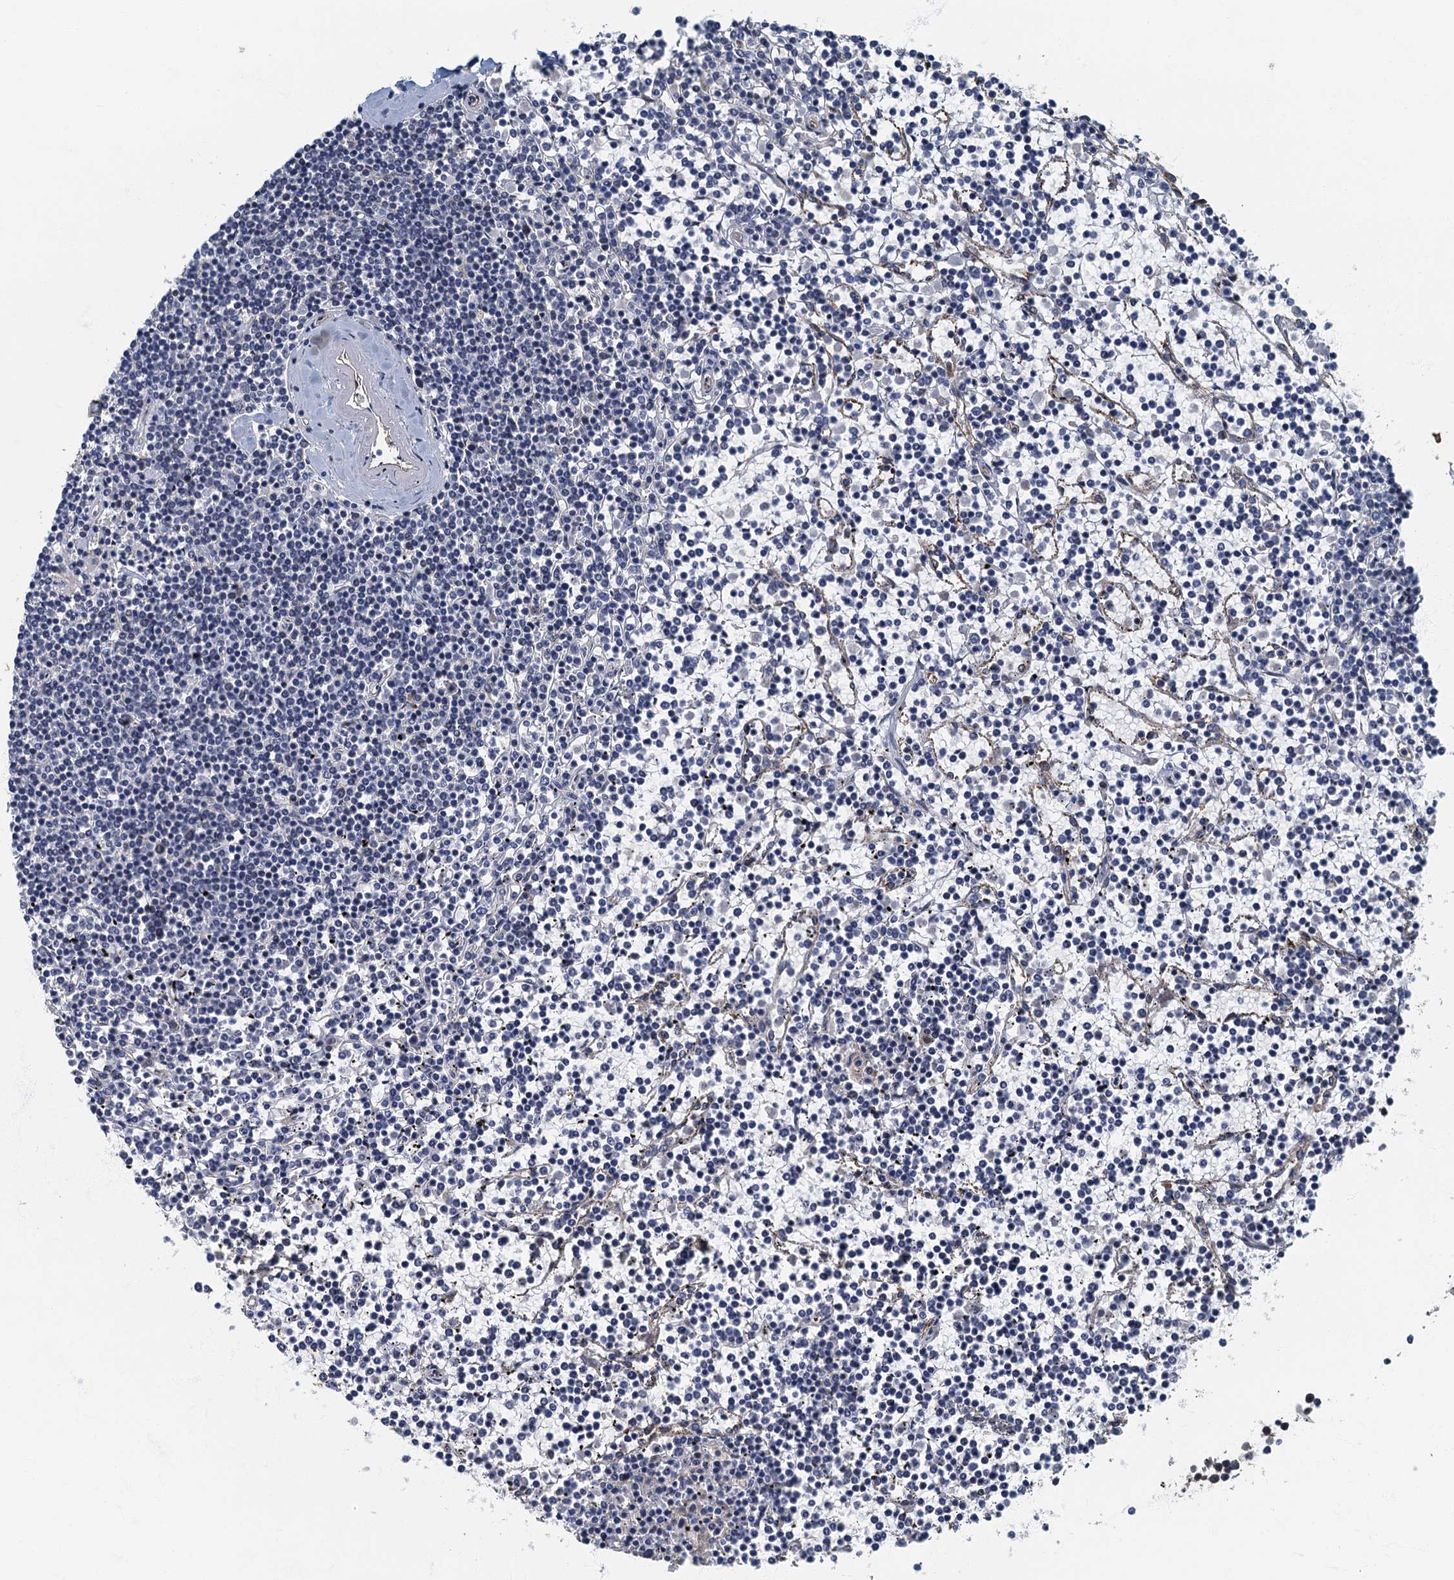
{"staining": {"intensity": "negative", "quantity": "none", "location": "none"}, "tissue": "lymphoma", "cell_type": "Tumor cells", "image_type": "cancer", "snomed": [{"axis": "morphology", "description": "Malignant lymphoma, non-Hodgkin's type, Low grade"}, {"axis": "topography", "description": "Spleen"}], "caption": "This micrograph is of lymphoma stained with IHC to label a protein in brown with the nuclei are counter-stained blue. There is no staining in tumor cells.", "gene": "CKAP2L", "patient": {"sex": "female", "age": 19}}